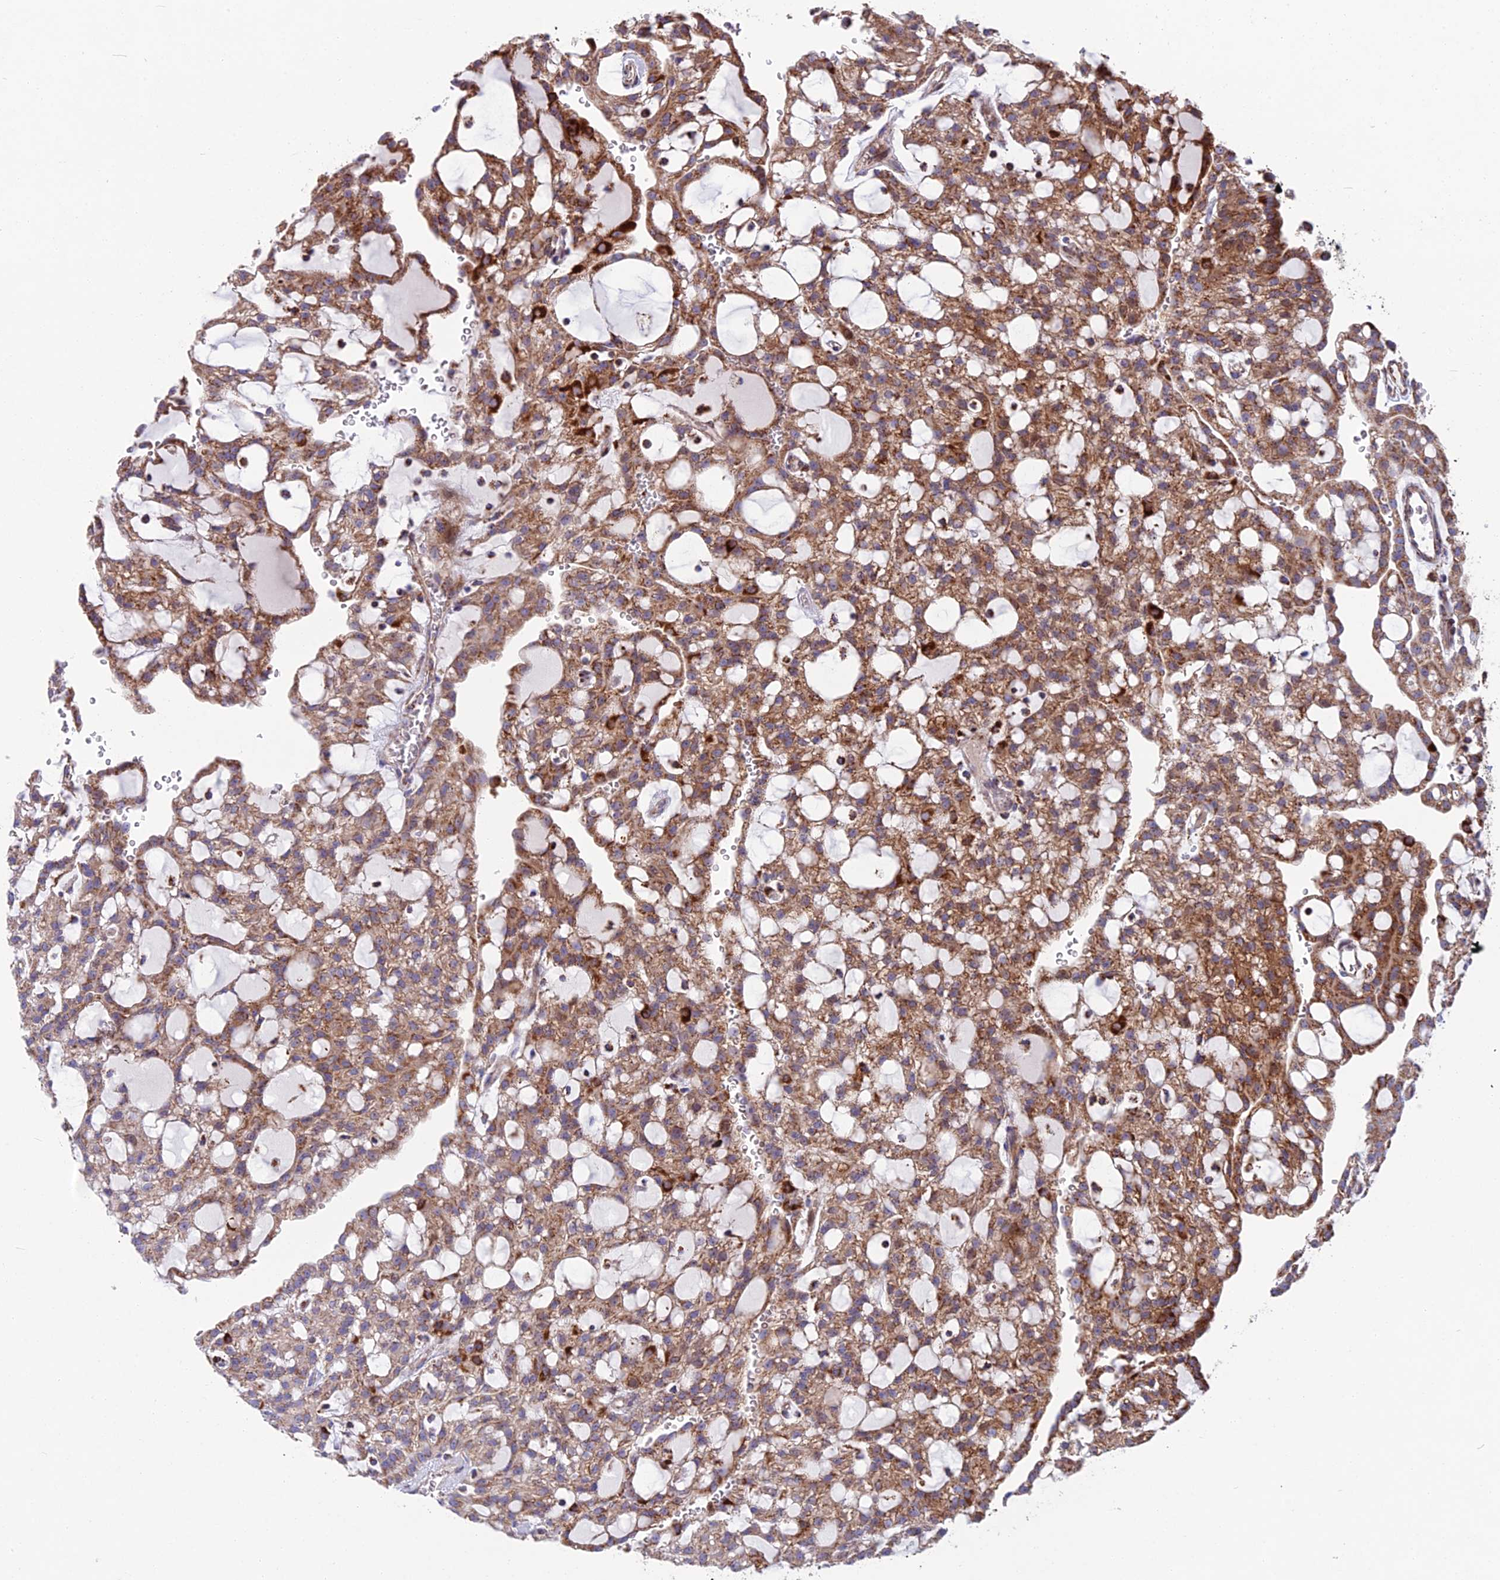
{"staining": {"intensity": "moderate", "quantity": ">75%", "location": "cytoplasmic/membranous"}, "tissue": "renal cancer", "cell_type": "Tumor cells", "image_type": "cancer", "snomed": [{"axis": "morphology", "description": "Adenocarcinoma, NOS"}, {"axis": "topography", "description": "Kidney"}], "caption": "Renal cancer stained for a protein (brown) exhibits moderate cytoplasmic/membranous positive positivity in approximately >75% of tumor cells.", "gene": "CS", "patient": {"sex": "male", "age": 63}}